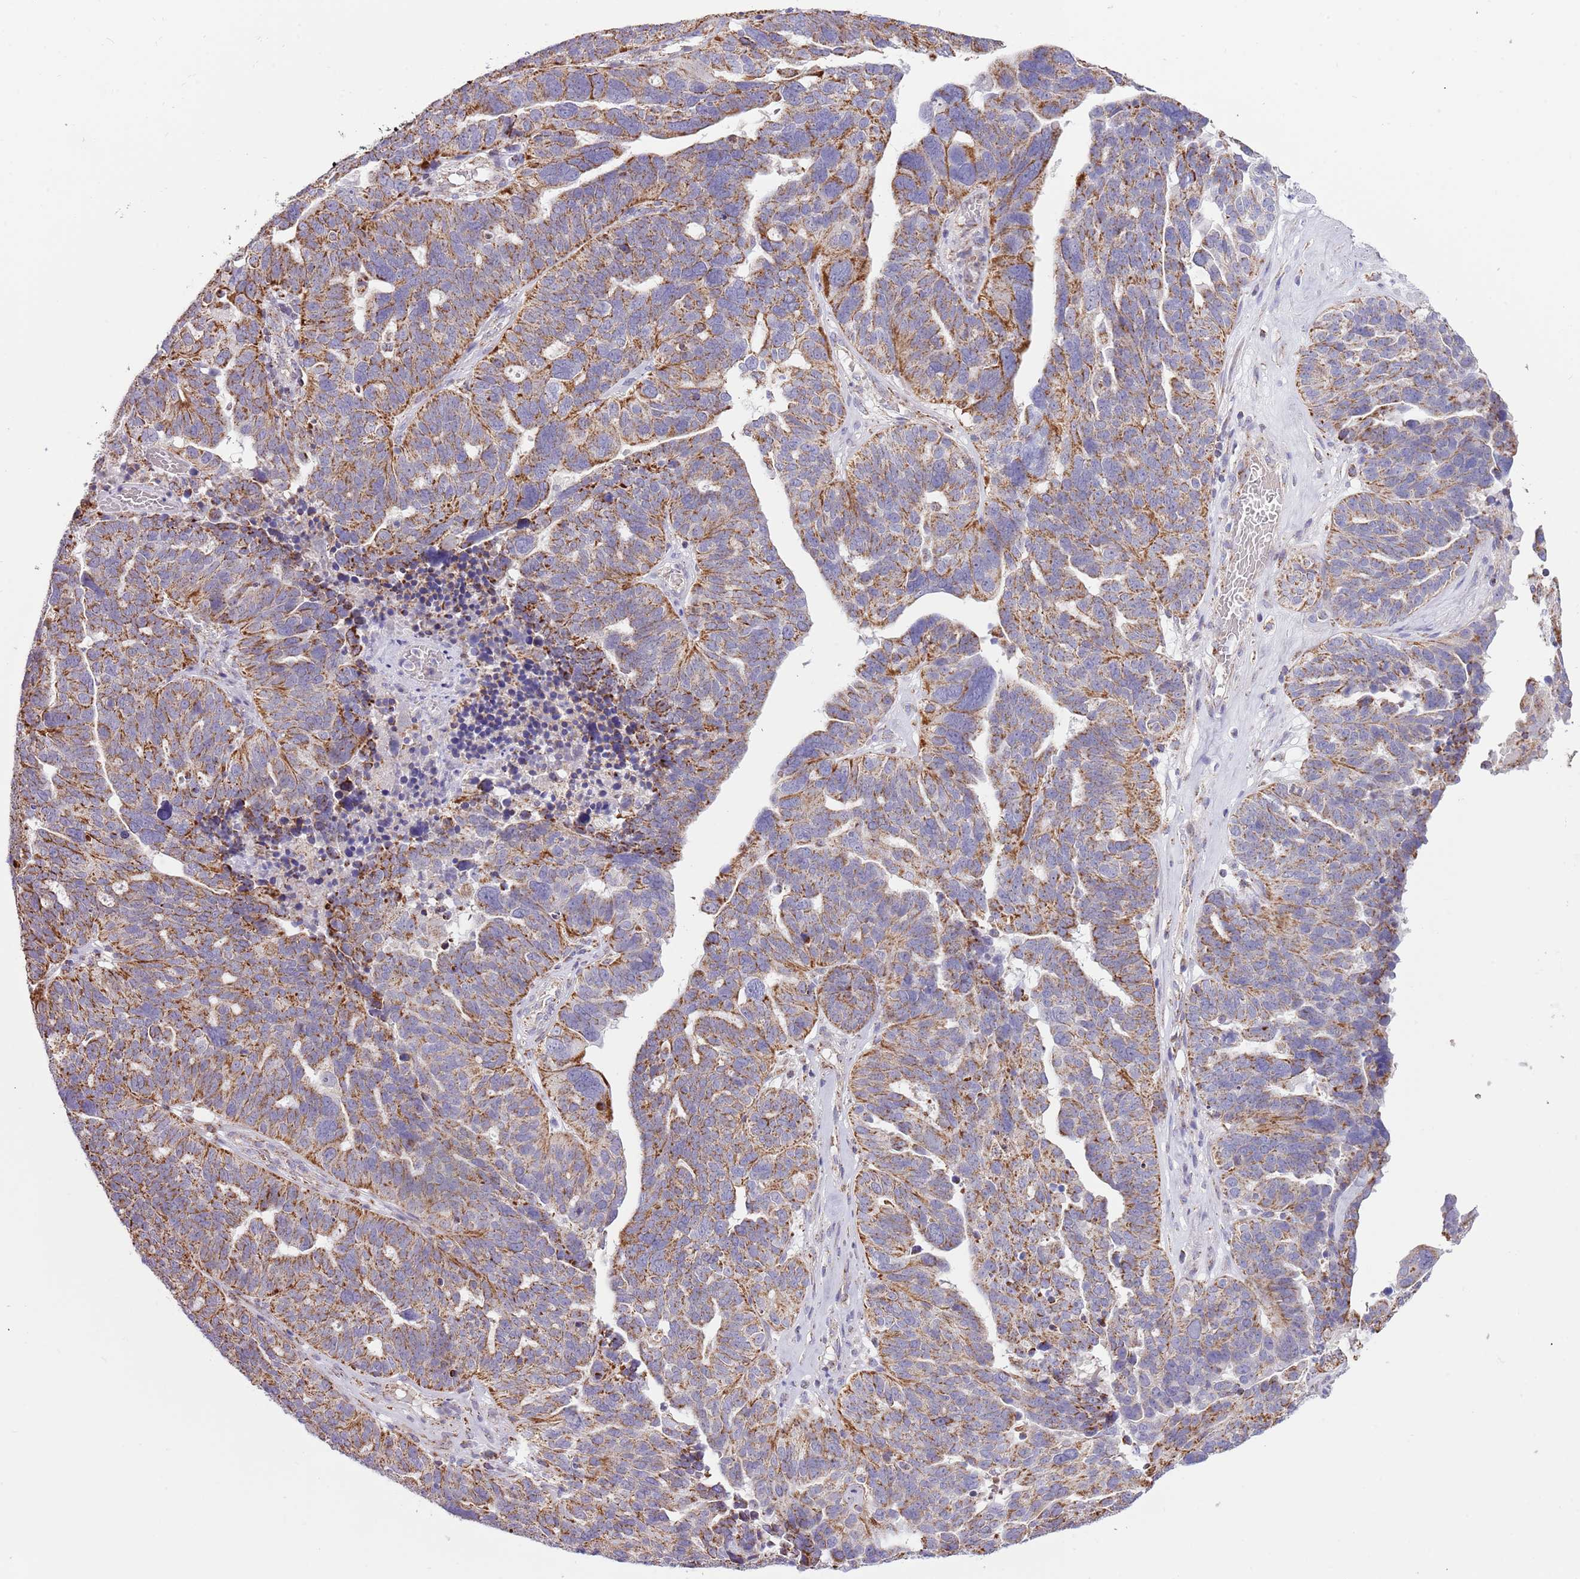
{"staining": {"intensity": "moderate", "quantity": ">75%", "location": "cytoplasmic/membranous"}, "tissue": "ovarian cancer", "cell_type": "Tumor cells", "image_type": "cancer", "snomed": [{"axis": "morphology", "description": "Cystadenocarcinoma, serous, NOS"}, {"axis": "topography", "description": "Ovary"}], "caption": "Immunohistochemical staining of ovarian serous cystadenocarcinoma reveals medium levels of moderate cytoplasmic/membranous protein expression in about >75% of tumor cells.", "gene": "LHX6", "patient": {"sex": "female", "age": 59}}